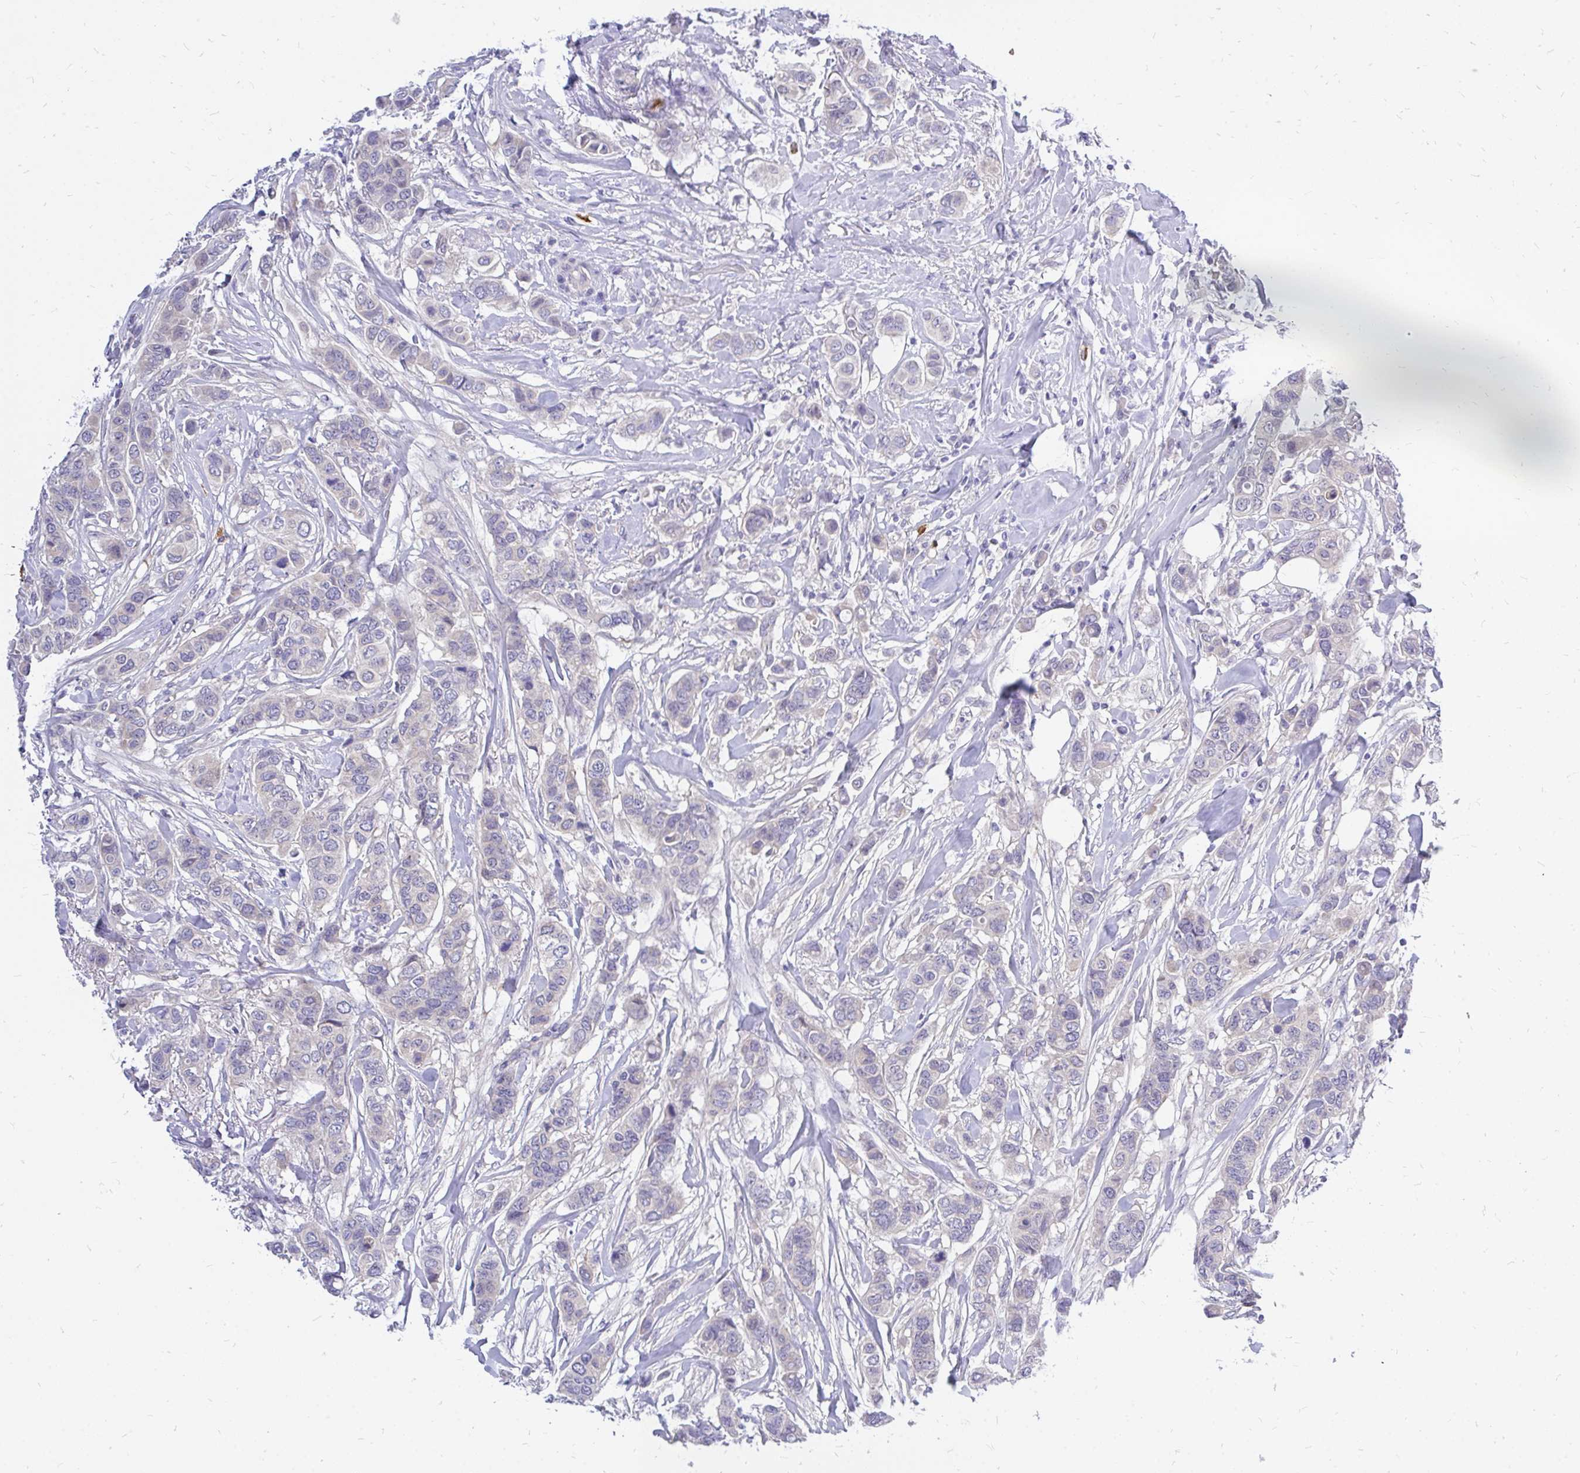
{"staining": {"intensity": "negative", "quantity": "none", "location": "none"}, "tissue": "breast cancer", "cell_type": "Tumor cells", "image_type": "cancer", "snomed": [{"axis": "morphology", "description": "Lobular carcinoma"}, {"axis": "topography", "description": "Breast"}], "caption": "An image of lobular carcinoma (breast) stained for a protein reveals no brown staining in tumor cells.", "gene": "MAP1LC3A", "patient": {"sex": "female", "age": 51}}